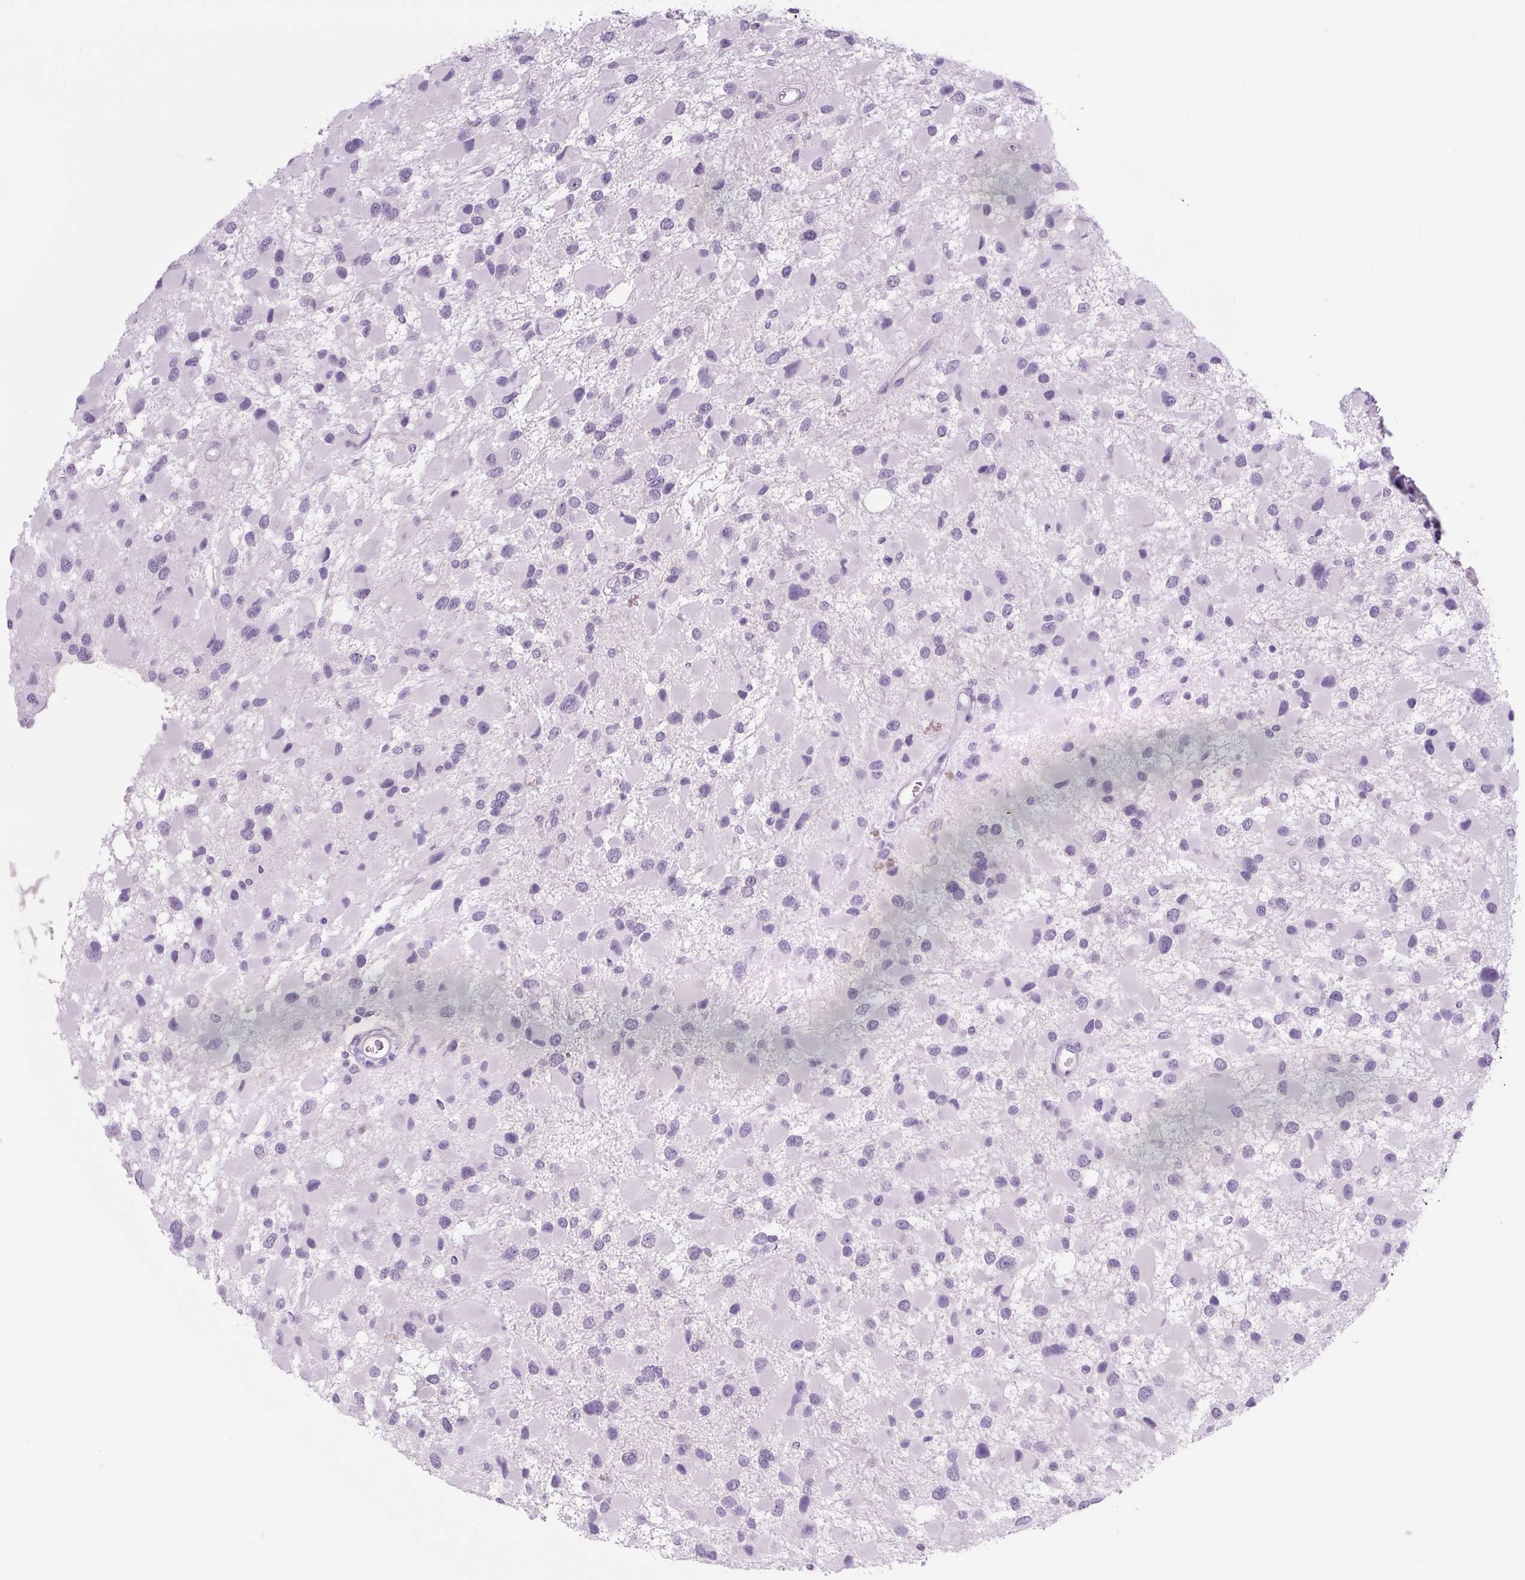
{"staining": {"intensity": "negative", "quantity": "none", "location": "none"}, "tissue": "glioma", "cell_type": "Tumor cells", "image_type": "cancer", "snomed": [{"axis": "morphology", "description": "Glioma, malignant, High grade"}, {"axis": "topography", "description": "Brain"}], "caption": "Malignant high-grade glioma was stained to show a protein in brown. There is no significant positivity in tumor cells. The staining is performed using DAB (3,3'-diaminobenzidine) brown chromogen with nuclei counter-stained in using hematoxylin.", "gene": "COL9A2", "patient": {"sex": "male", "age": 53}}